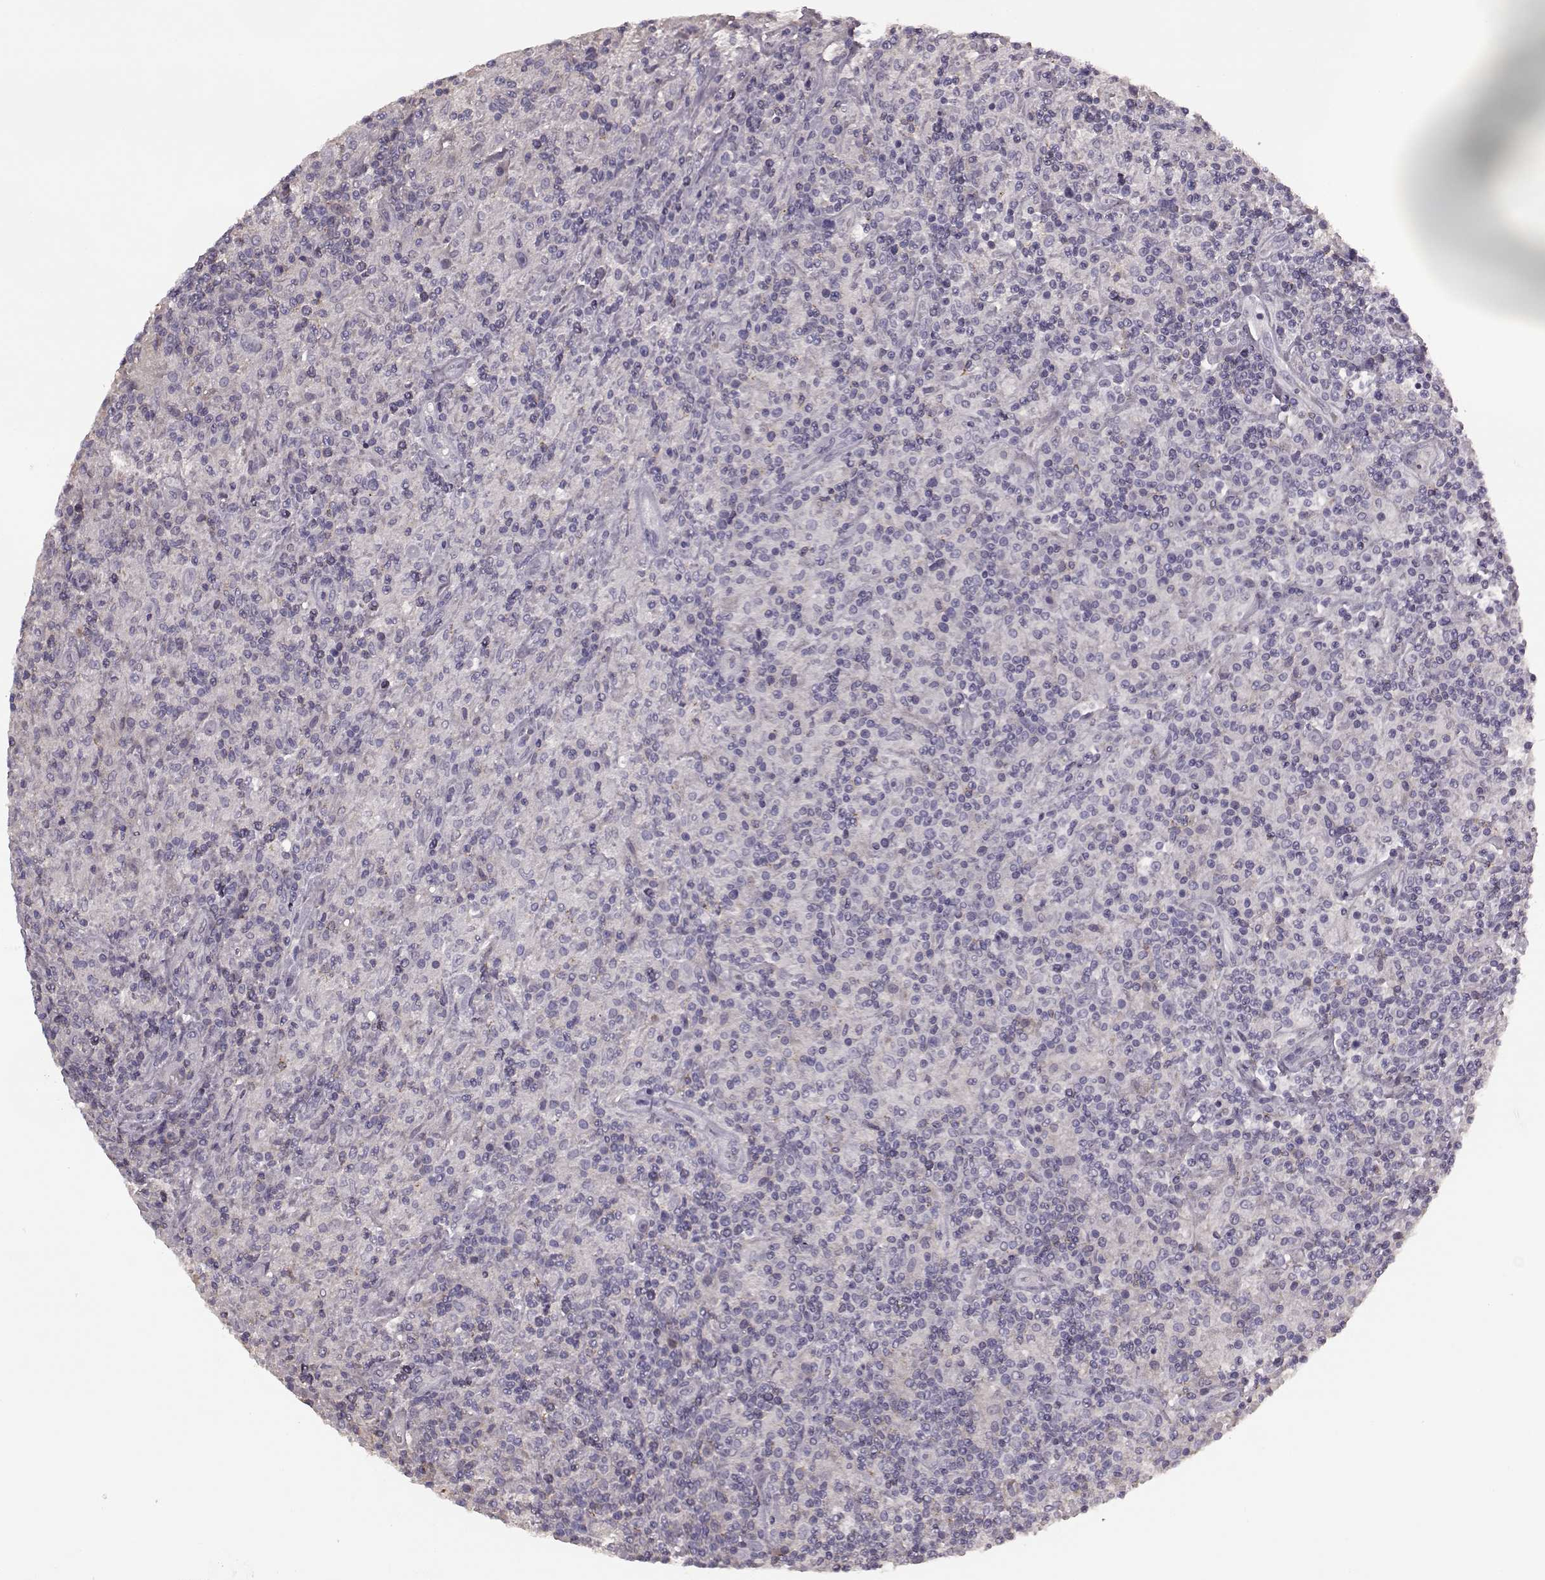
{"staining": {"intensity": "negative", "quantity": "none", "location": "none"}, "tissue": "lymphoma", "cell_type": "Tumor cells", "image_type": "cancer", "snomed": [{"axis": "morphology", "description": "Hodgkin's disease, NOS"}, {"axis": "topography", "description": "Lymph node"}], "caption": "Tumor cells show no significant staining in lymphoma.", "gene": "PDCD1", "patient": {"sex": "male", "age": 70}}